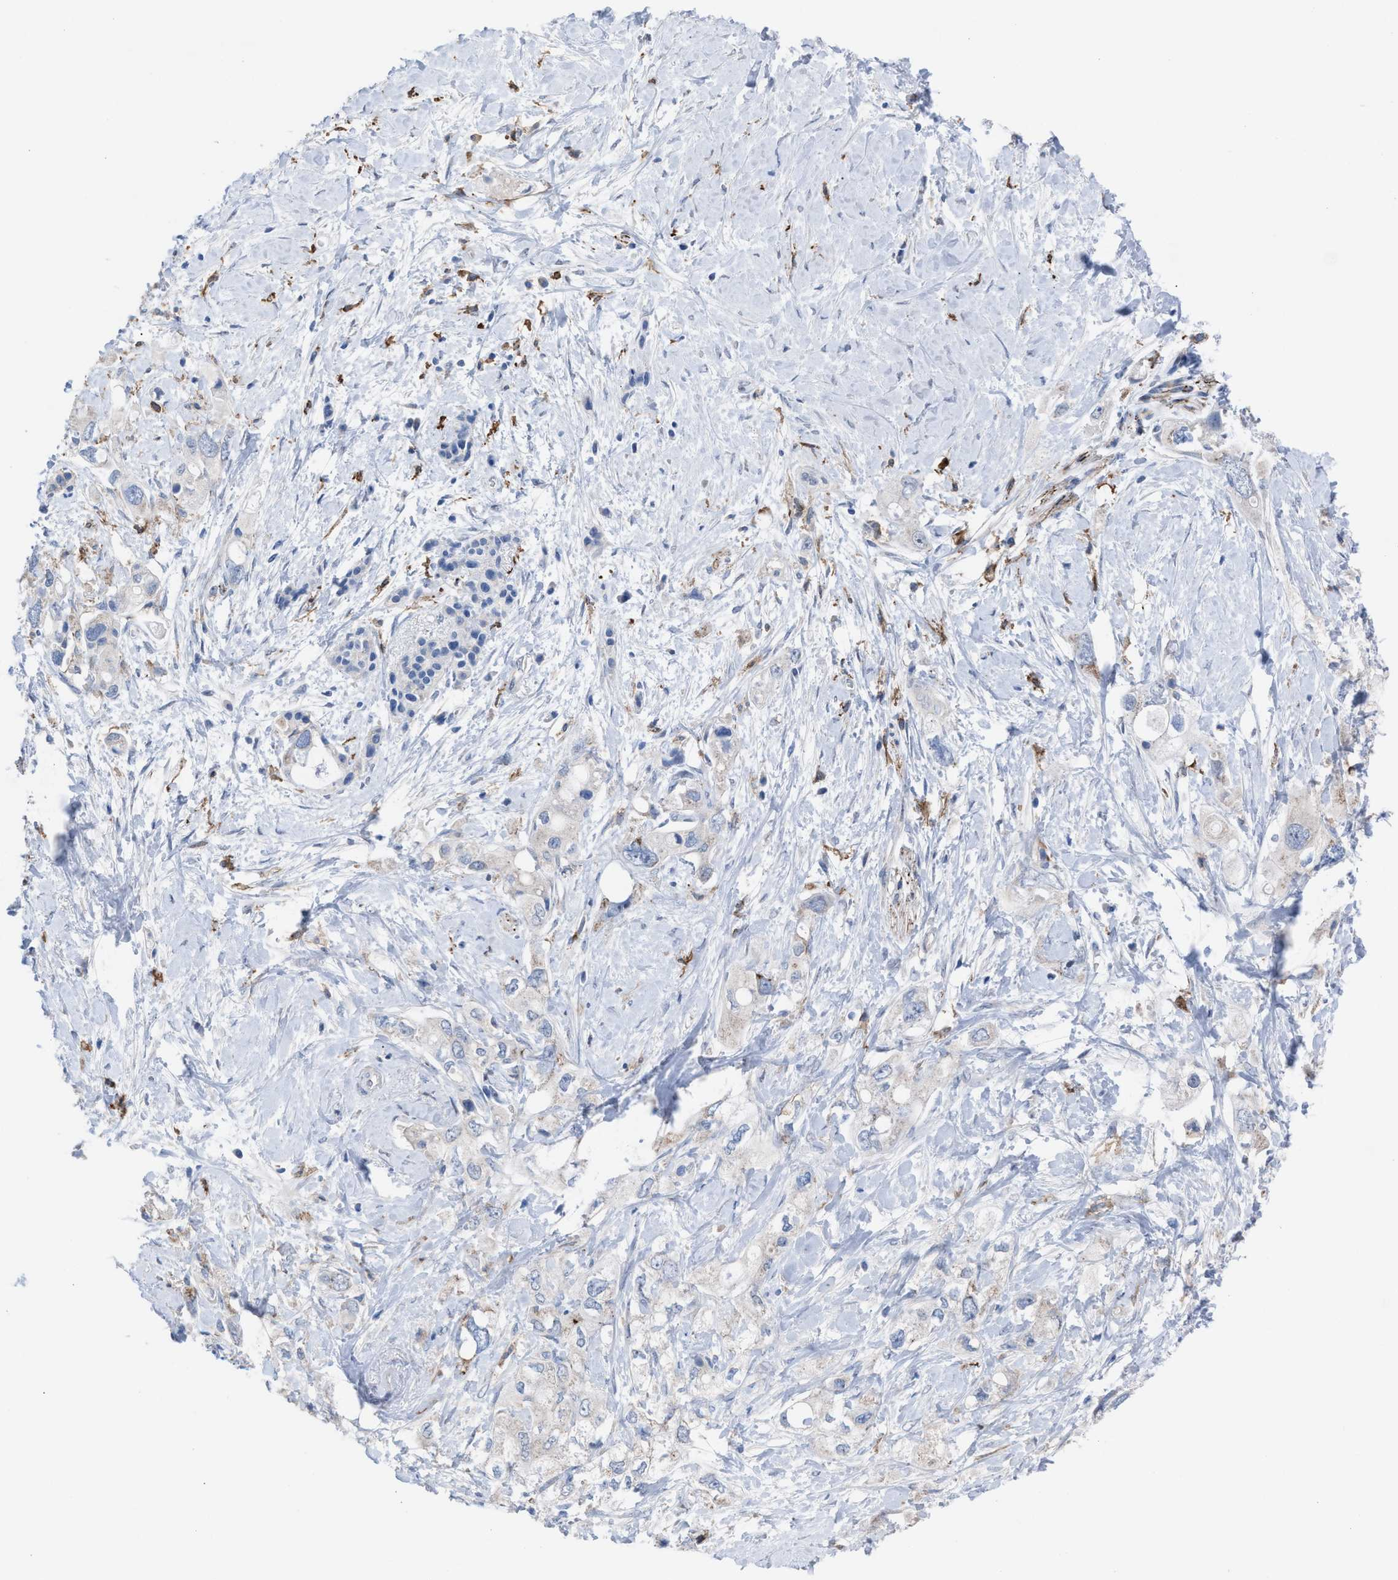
{"staining": {"intensity": "negative", "quantity": "none", "location": "none"}, "tissue": "pancreatic cancer", "cell_type": "Tumor cells", "image_type": "cancer", "snomed": [{"axis": "morphology", "description": "Adenocarcinoma, NOS"}, {"axis": "topography", "description": "Pancreas"}], "caption": "An IHC photomicrograph of pancreatic adenocarcinoma is shown. There is no staining in tumor cells of pancreatic adenocarcinoma.", "gene": "SLC47A1", "patient": {"sex": "female", "age": 56}}